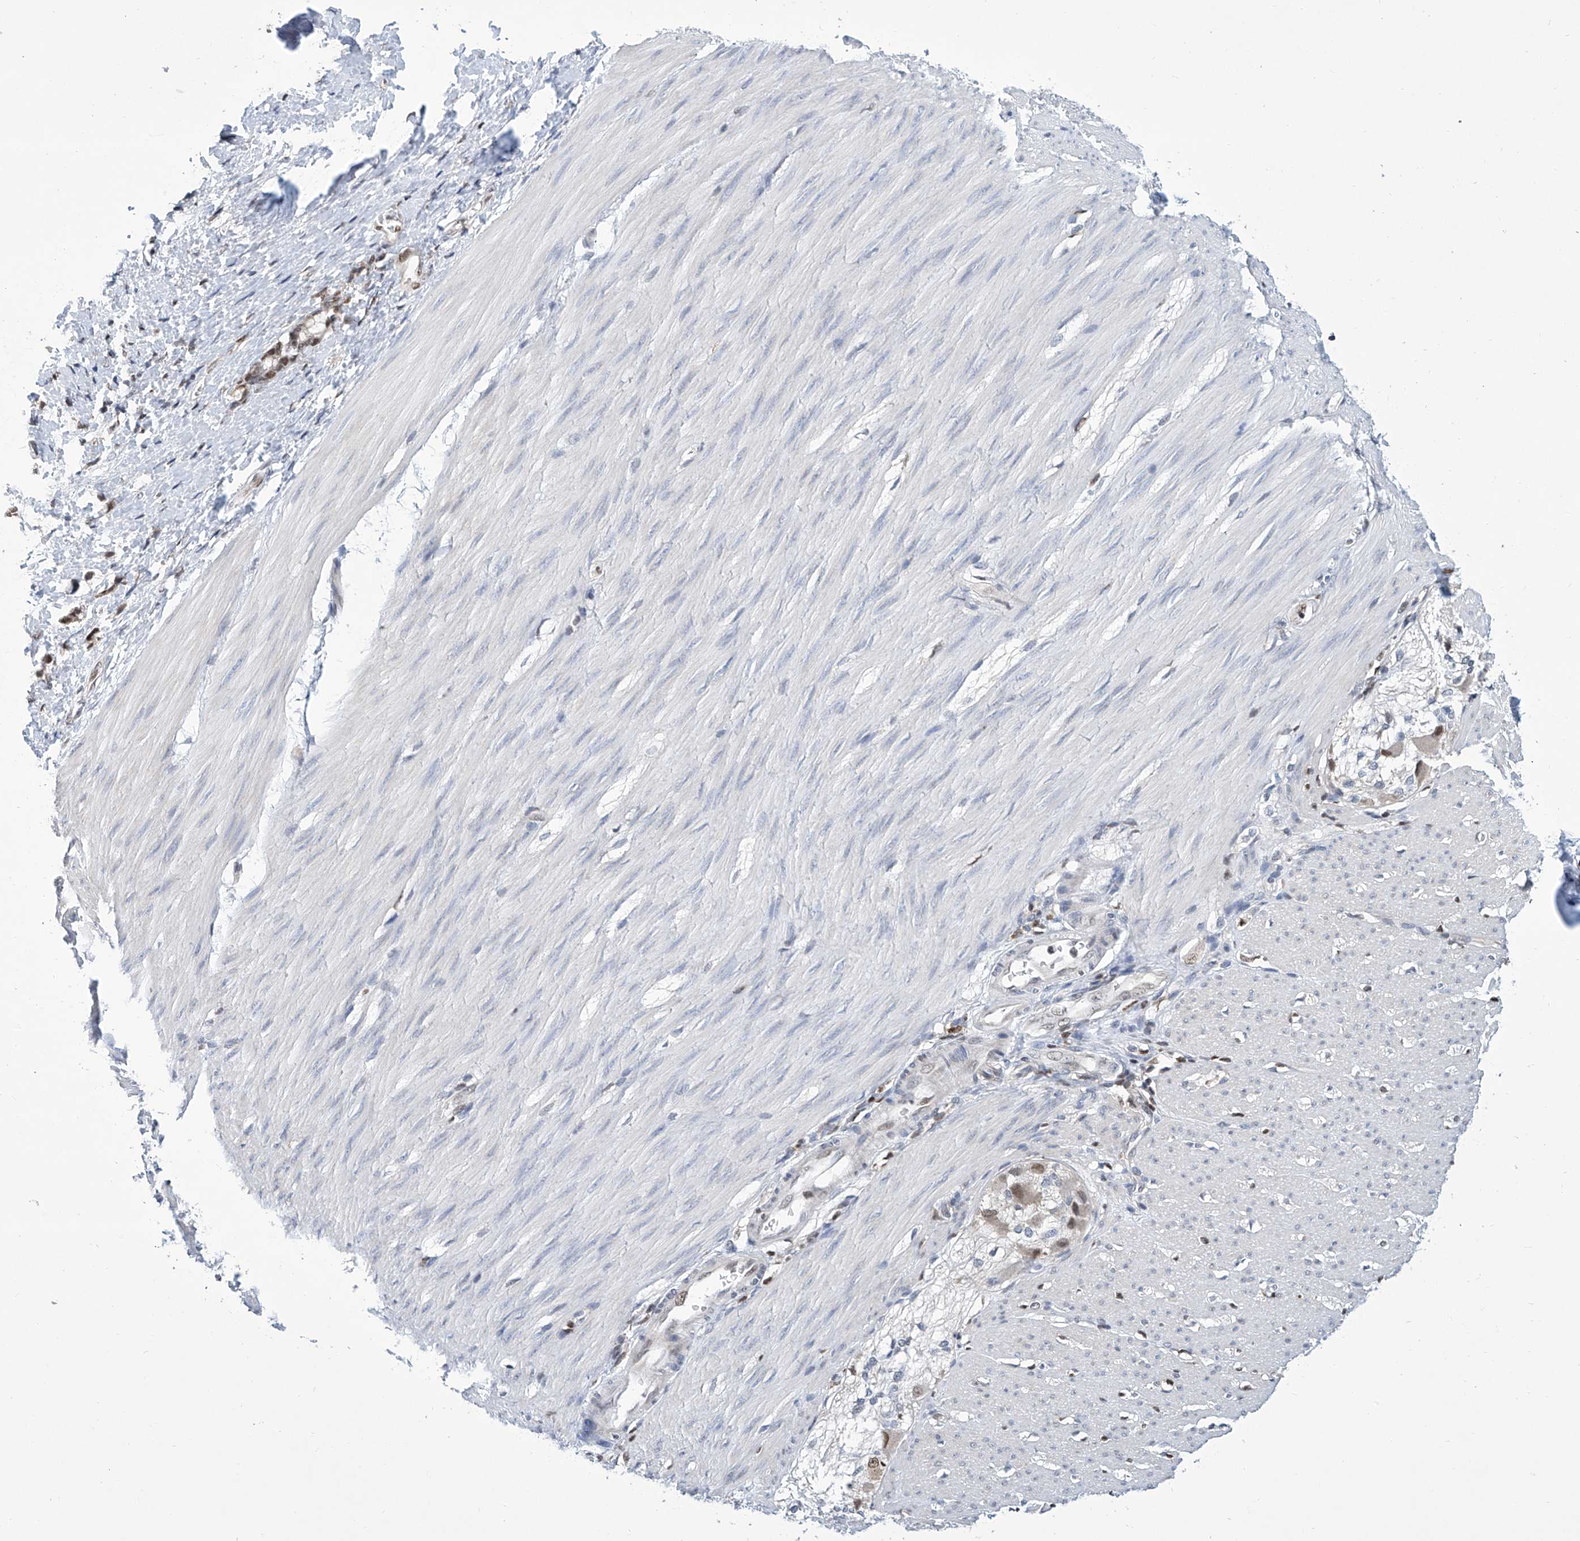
{"staining": {"intensity": "negative", "quantity": "none", "location": "none"}, "tissue": "smooth muscle", "cell_type": "Smooth muscle cells", "image_type": "normal", "snomed": [{"axis": "morphology", "description": "Normal tissue, NOS"}, {"axis": "morphology", "description": "Adenocarcinoma, NOS"}, {"axis": "topography", "description": "Colon"}, {"axis": "topography", "description": "Peripheral nerve tissue"}], "caption": "A micrograph of smooth muscle stained for a protein displays no brown staining in smooth muscle cells. The staining is performed using DAB brown chromogen with nuclei counter-stained in using hematoxylin.", "gene": "SREBF2", "patient": {"sex": "male", "age": 14}}